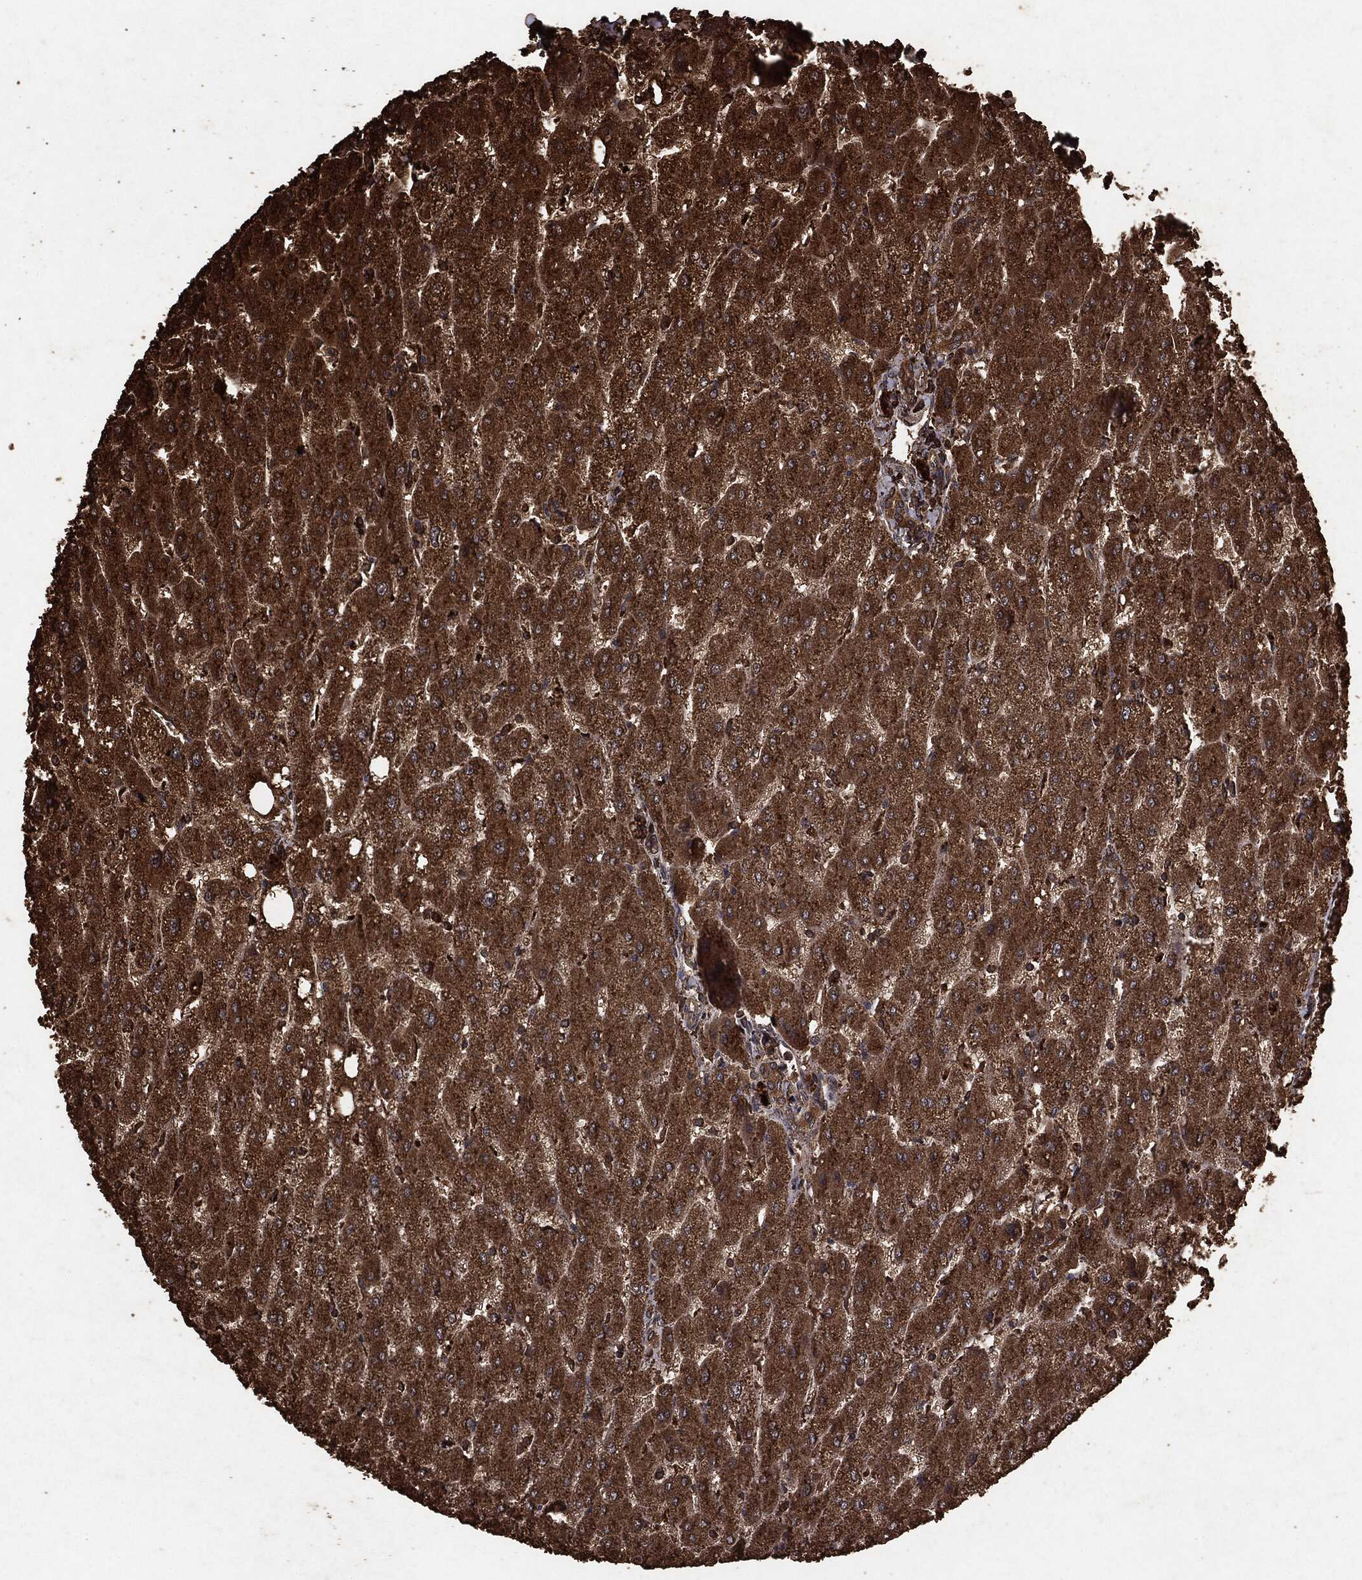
{"staining": {"intensity": "moderate", "quantity": ">75%", "location": "cytoplasmic/membranous"}, "tissue": "liver", "cell_type": "Cholangiocytes", "image_type": "normal", "snomed": [{"axis": "morphology", "description": "Normal tissue, NOS"}, {"axis": "topography", "description": "Liver"}], "caption": "Brown immunohistochemical staining in benign liver demonstrates moderate cytoplasmic/membranous staining in approximately >75% of cholangiocytes. (Brightfield microscopy of DAB IHC at high magnification).", "gene": "ARAF", "patient": {"sex": "male", "age": 67}}